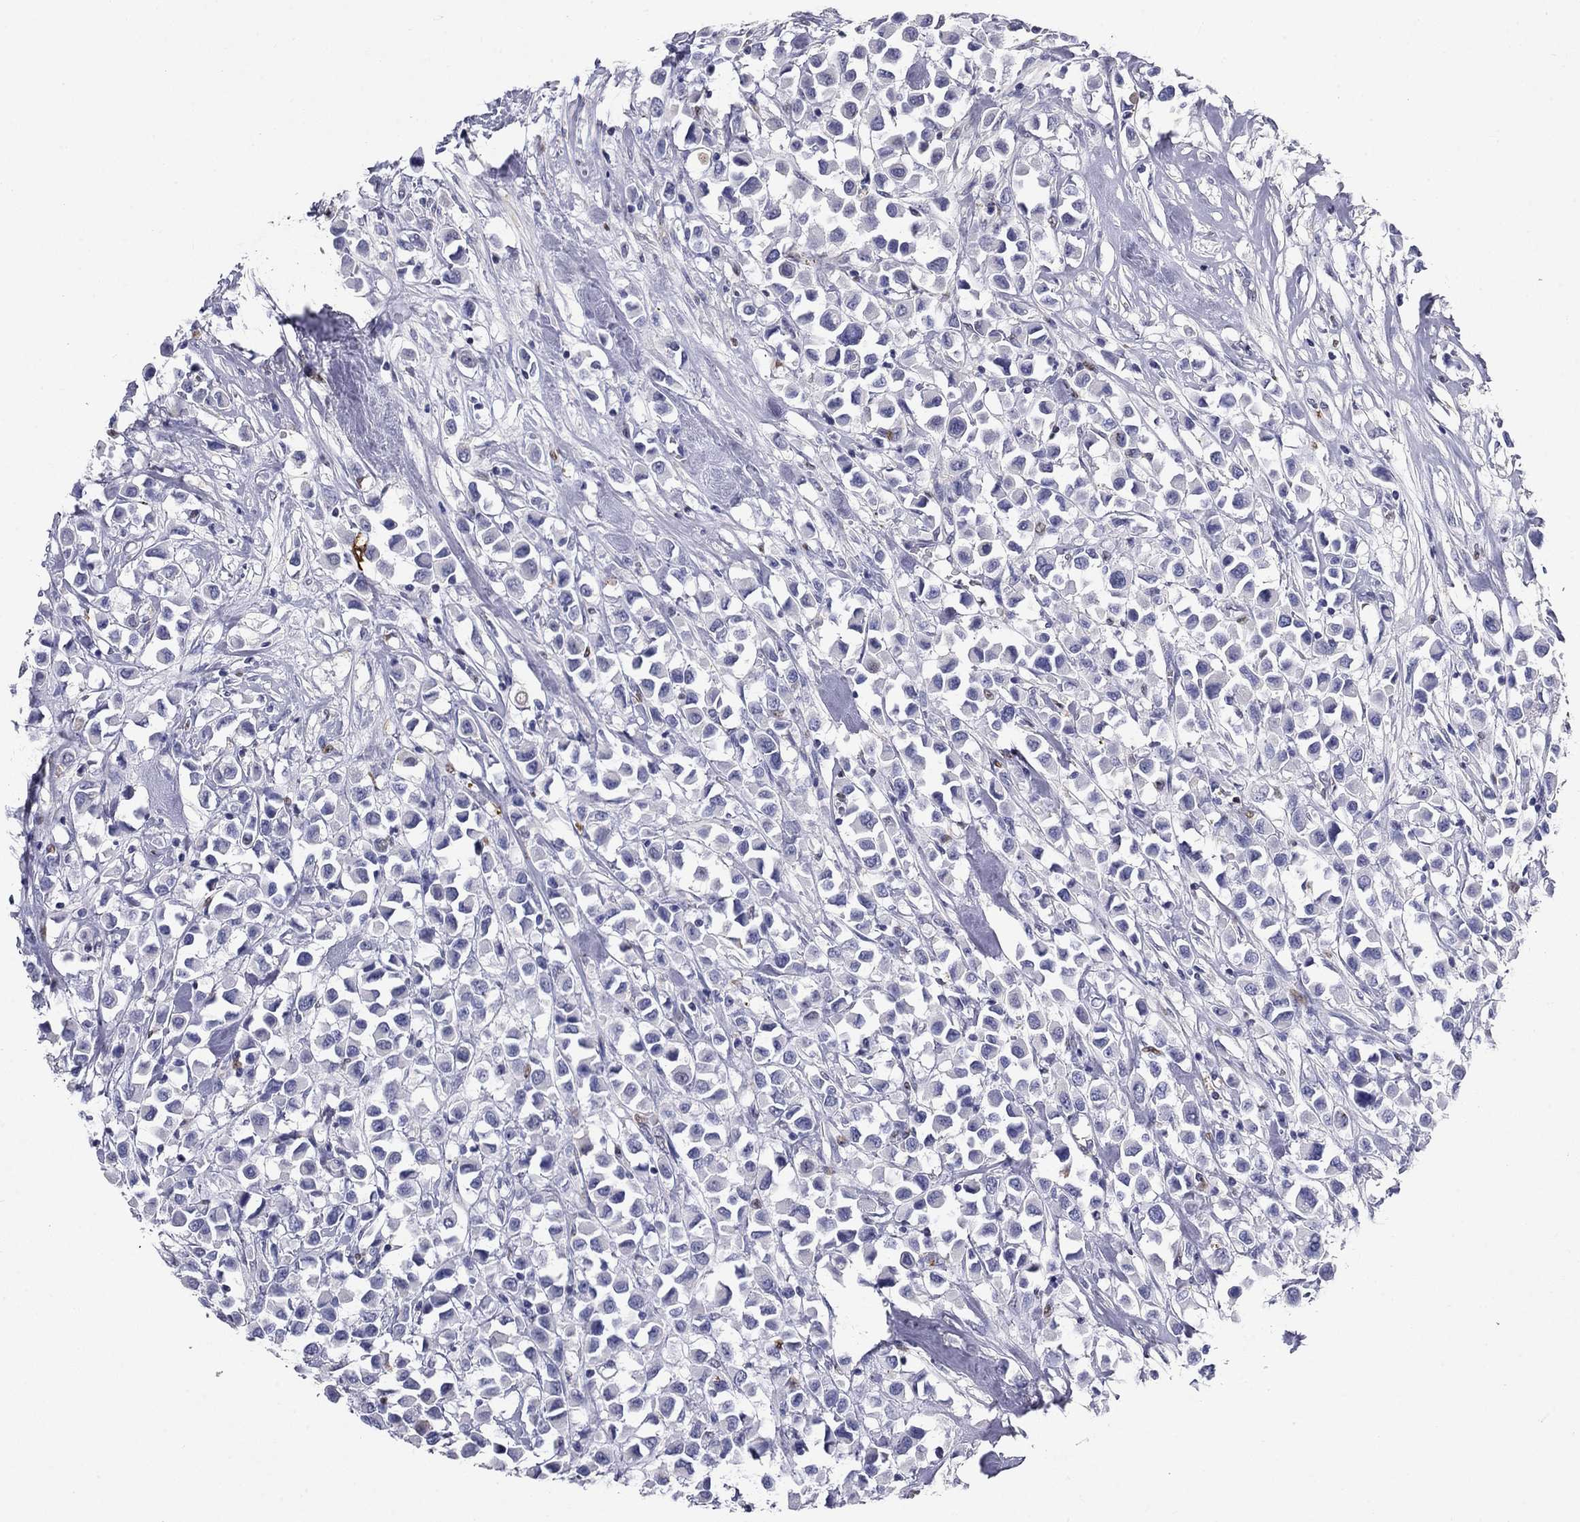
{"staining": {"intensity": "negative", "quantity": "none", "location": "none"}, "tissue": "breast cancer", "cell_type": "Tumor cells", "image_type": "cancer", "snomed": [{"axis": "morphology", "description": "Duct carcinoma"}, {"axis": "topography", "description": "Breast"}], "caption": "Tumor cells are negative for protein expression in human infiltrating ductal carcinoma (breast).", "gene": "IGSF8", "patient": {"sex": "female", "age": 61}}